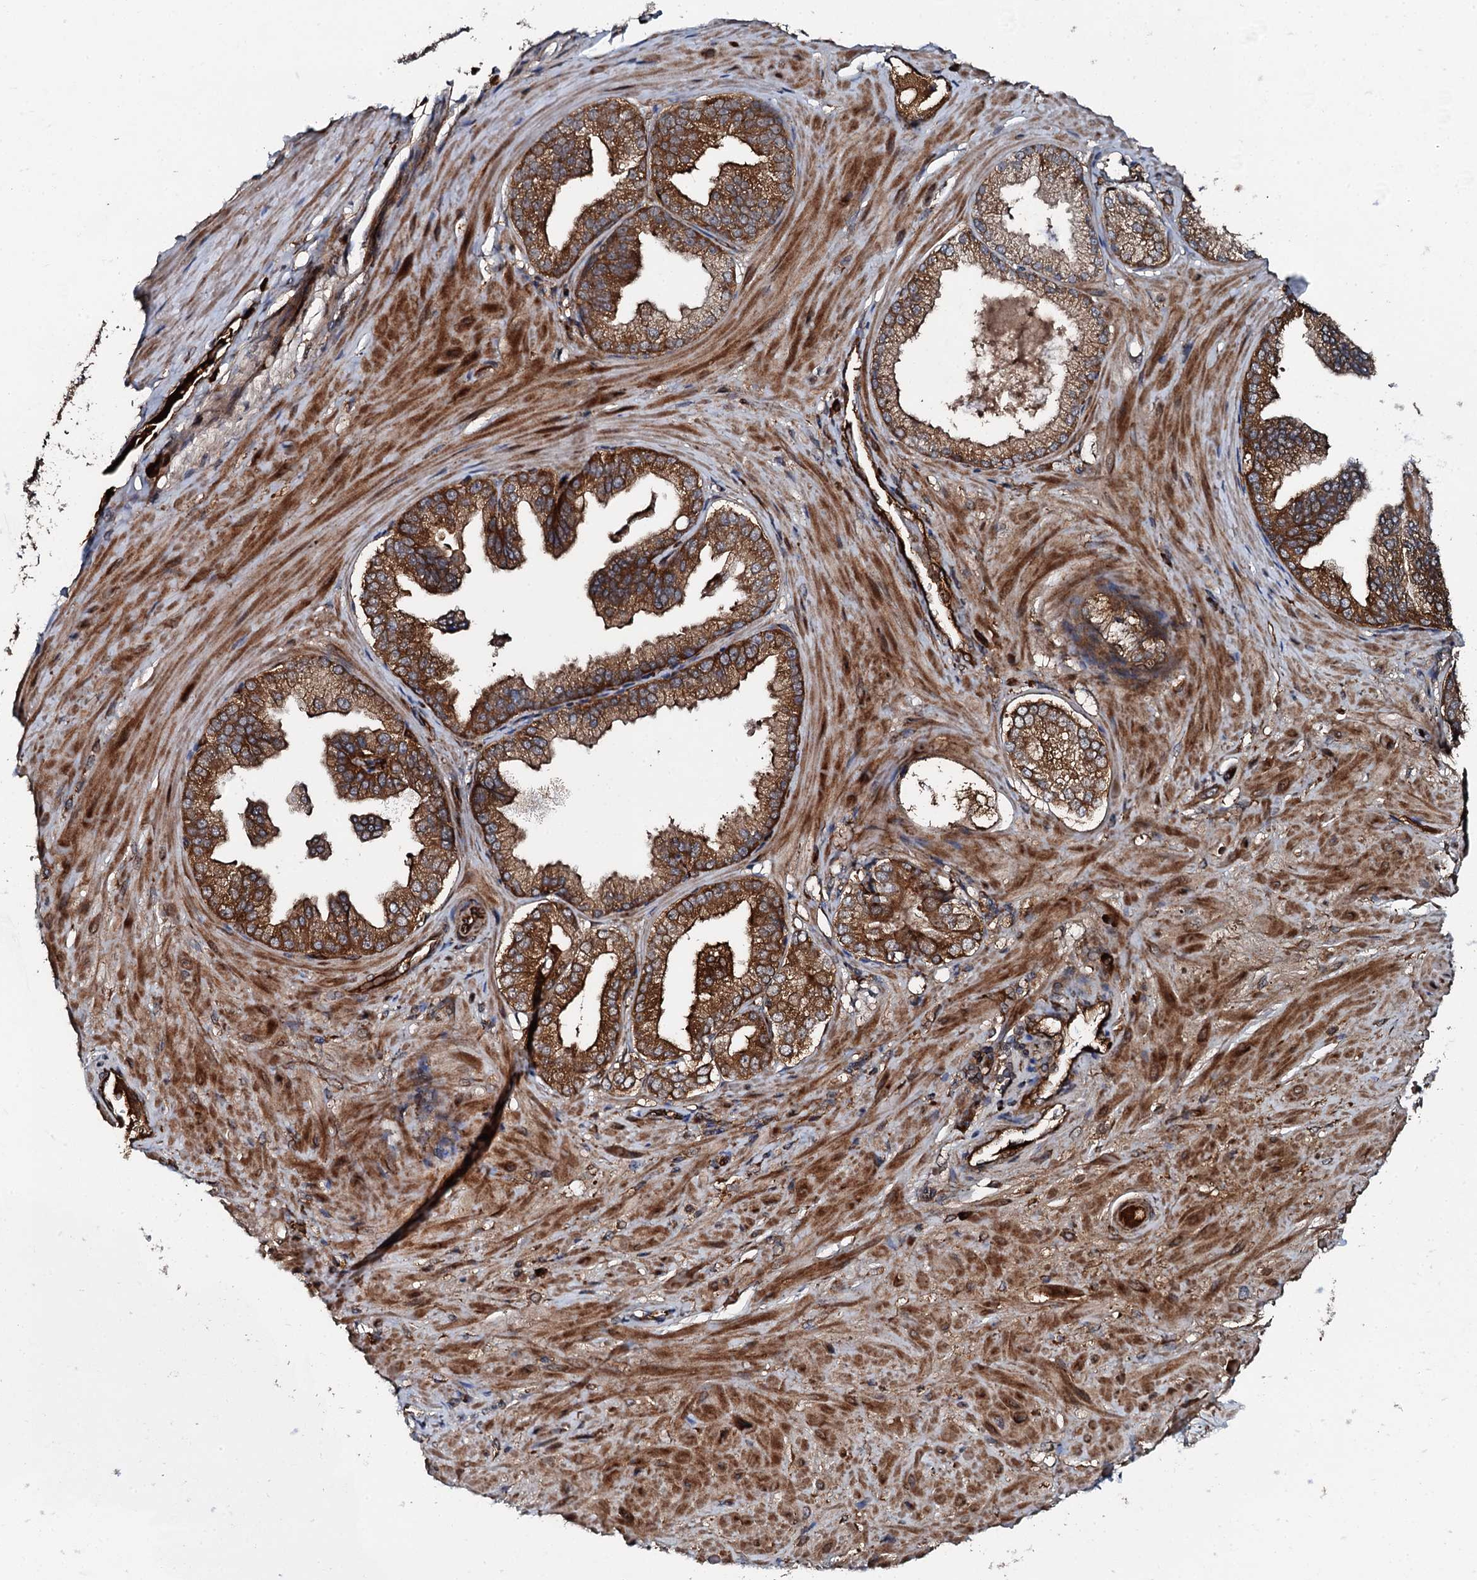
{"staining": {"intensity": "strong", "quantity": ">75%", "location": "cytoplasmic/membranous"}, "tissue": "soft tissue", "cell_type": "Chondrocytes", "image_type": "normal", "snomed": [{"axis": "morphology", "description": "Normal tissue, NOS"}, {"axis": "morphology", "description": "Adenocarcinoma, Low grade"}, {"axis": "topography", "description": "Prostate"}, {"axis": "topography", "description": "Peripheral nerve tissue"}], "caption": "This photomicrograph shows unremarkable soft tissue stained with IHC to label a protein in brown. The cytoplasmic/membranous of chondrocytes show strong positivity for the protein. Nuclei are counter-stained blue.", "gene": "FLYWCH1", "patient": {"sex": "male", "age": 63}}